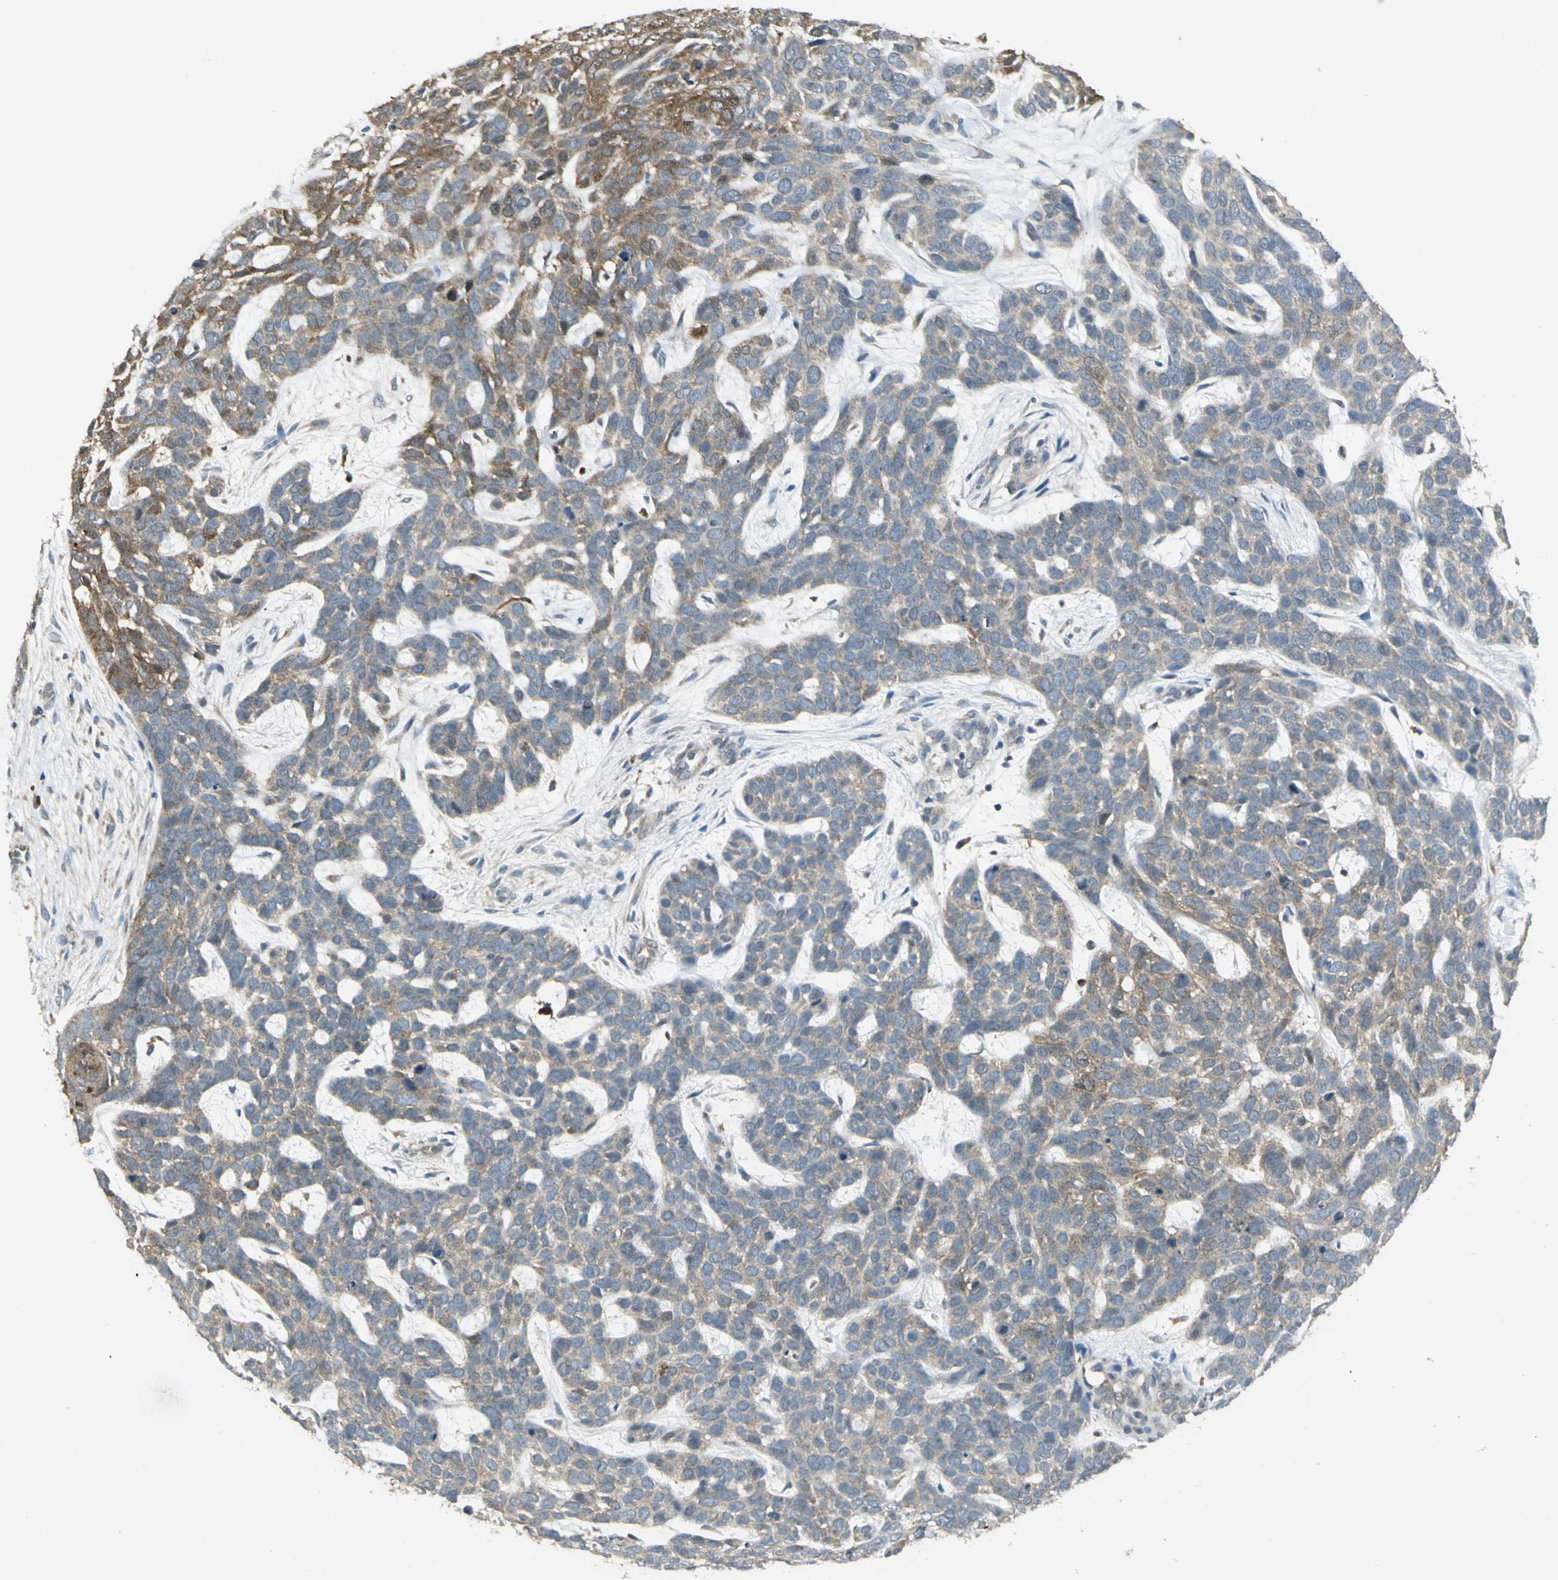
{"staining": {"intensity": "moderate", "quantity": ">75%", "location": "cytoplasmic/membranous"}, "tissue": "skin cancer", "cell_type": "Tumor cells", "image_type": "cancer", "snomed": [{"axis": "morphology", "description": "Basal cell carcinoma"}, {"axis": "topography", "description": "Skin"}], "caption": "Protein staining of basal cell carcinoma (skin) tissue shows moderate cytoplasmic/membranous staining in about >75% of tumor cells.", "gene": "MAPK8IP3", "patient": {"sex": "male", "age": 87}}